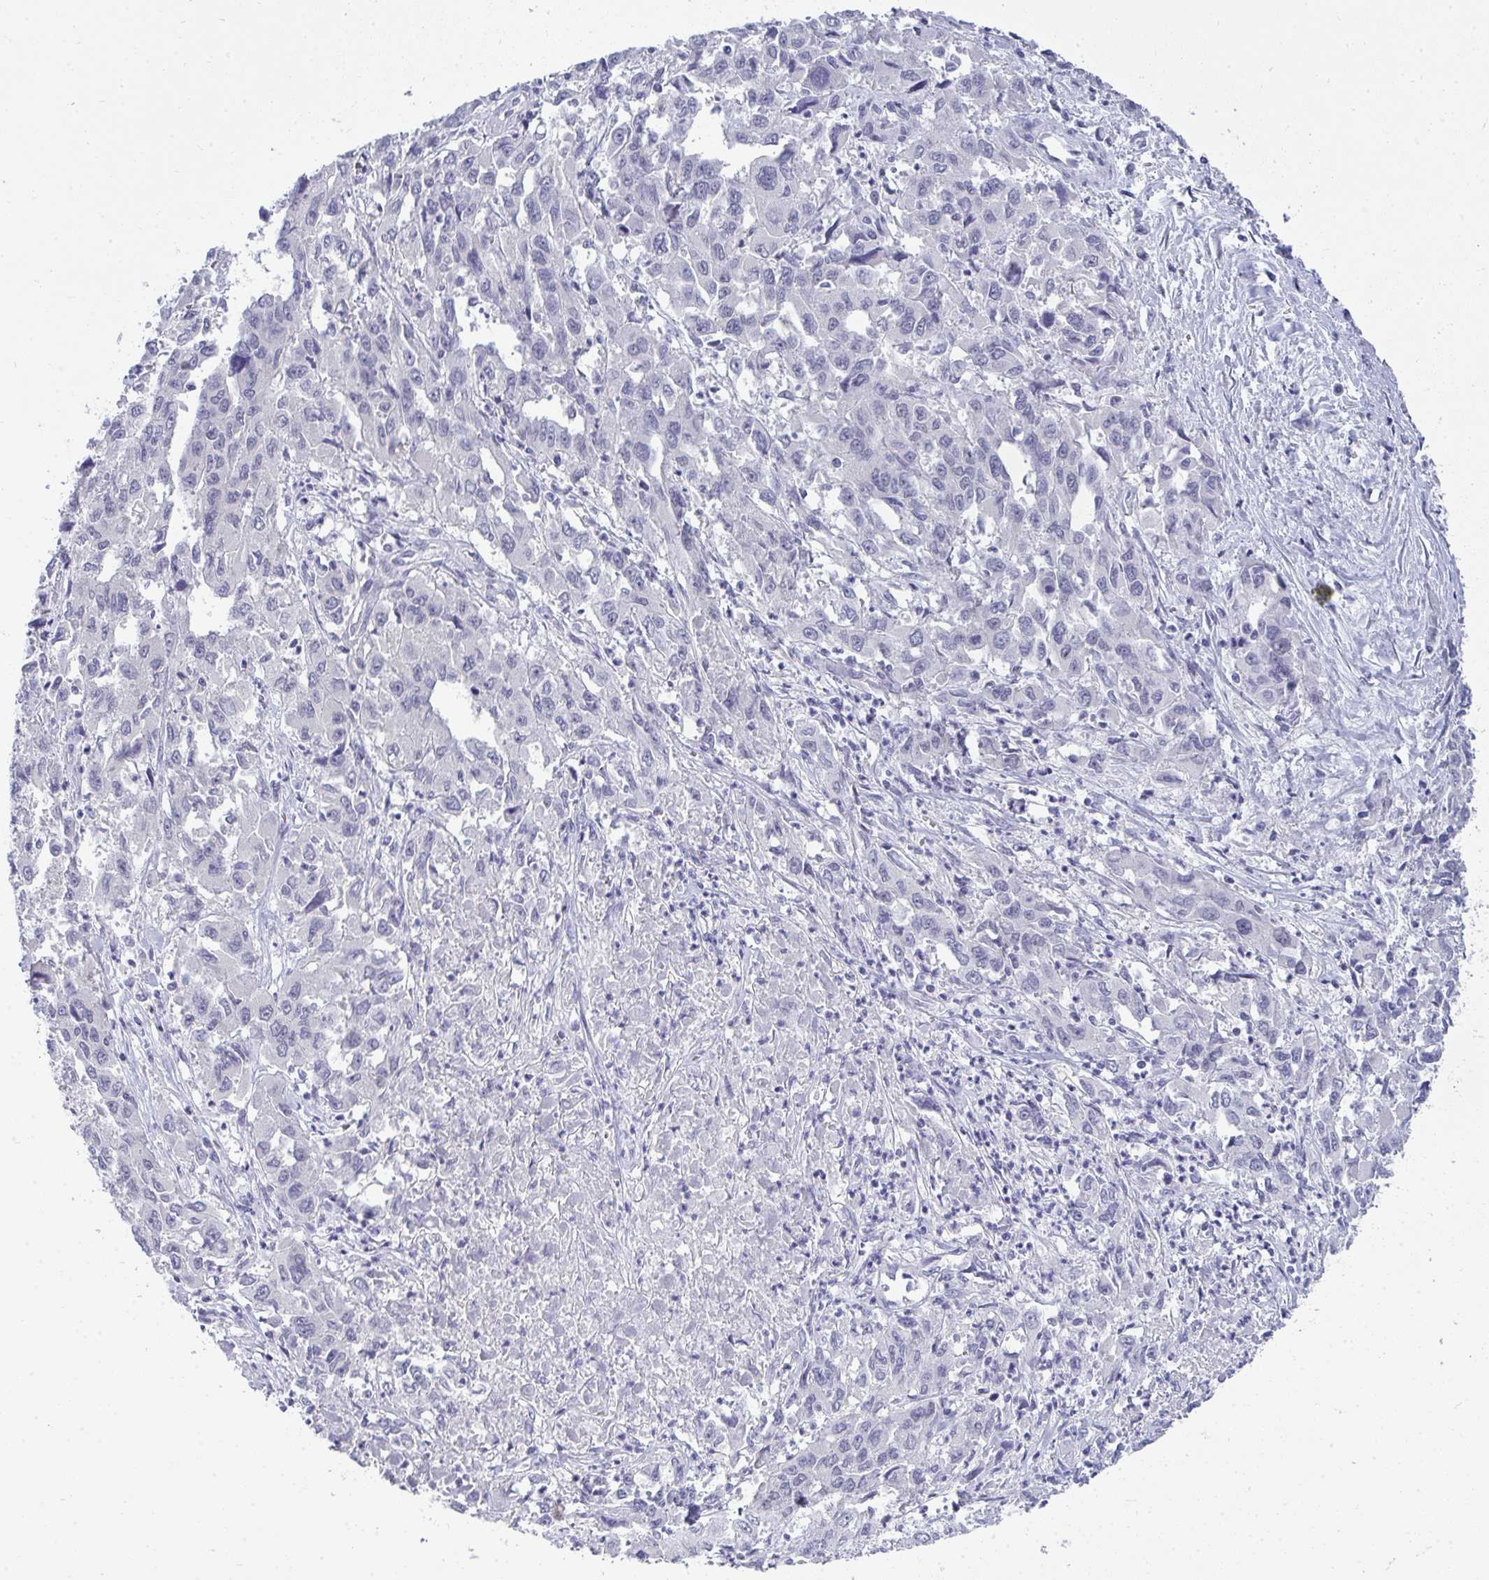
{"staining": {"intensity": "negative", "quantity": "none", "location": "none"}, "tissue": "liver cancer", "cell_type": "Tumor cells", "image_type": "cancer", "snomed": [{"axis": "morphology", "description": "Carcinoma, Hepatocellular, NOS"}, {"axis": "topography", "description": "Liver"}], "caption": "An IHC photomicrograph of hepatocellular carcinoma (liver) is shown. There is no staining in tumor cells of hepatocellular carcinoma (liver).", "gene": "TMEM82", "patient": {"sex": "male", "age": 63}}